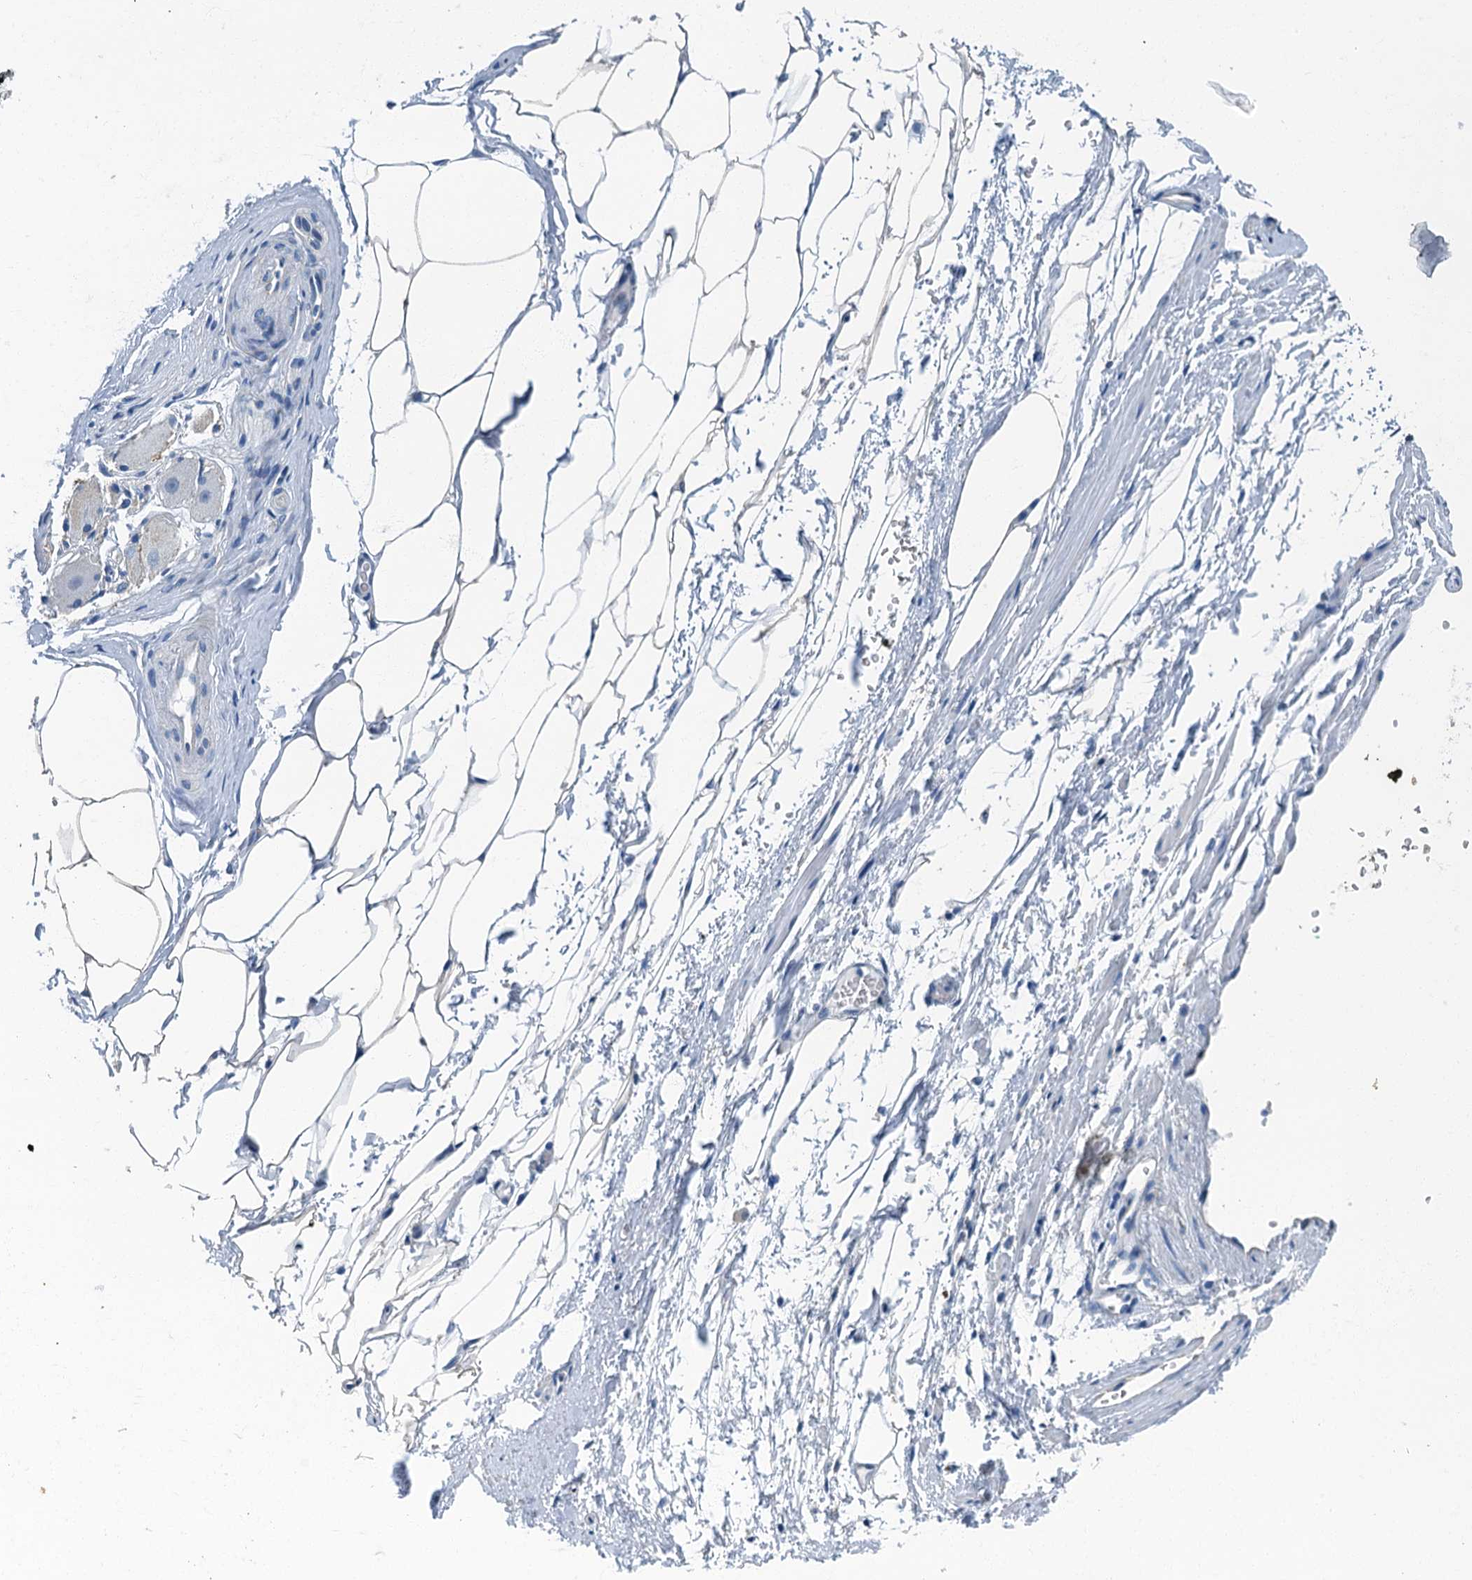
{"staining": {"intensity": "negative", "quantity": "none", "location": "none"}, "tissue": "adipose tissue", "cell_type": "Adipocytes", "image_type": "normal", "snomed": [{"axis": "morphology", "description": "Normal tissue, NOS"}, {"axis": "morphology", "description": "Adenocarcinoma, Low grade"}, {"axis": "topography", "description": "Prostate"}, {"axis": "topography", "description": "Peripheral nerve tissue"}], "caption": "This is an IHC image of normal human adipose tissue. There is no positivity in adipocytes.", "gene": "GADL1", "patient": {"sex": "male", "age": 63}}